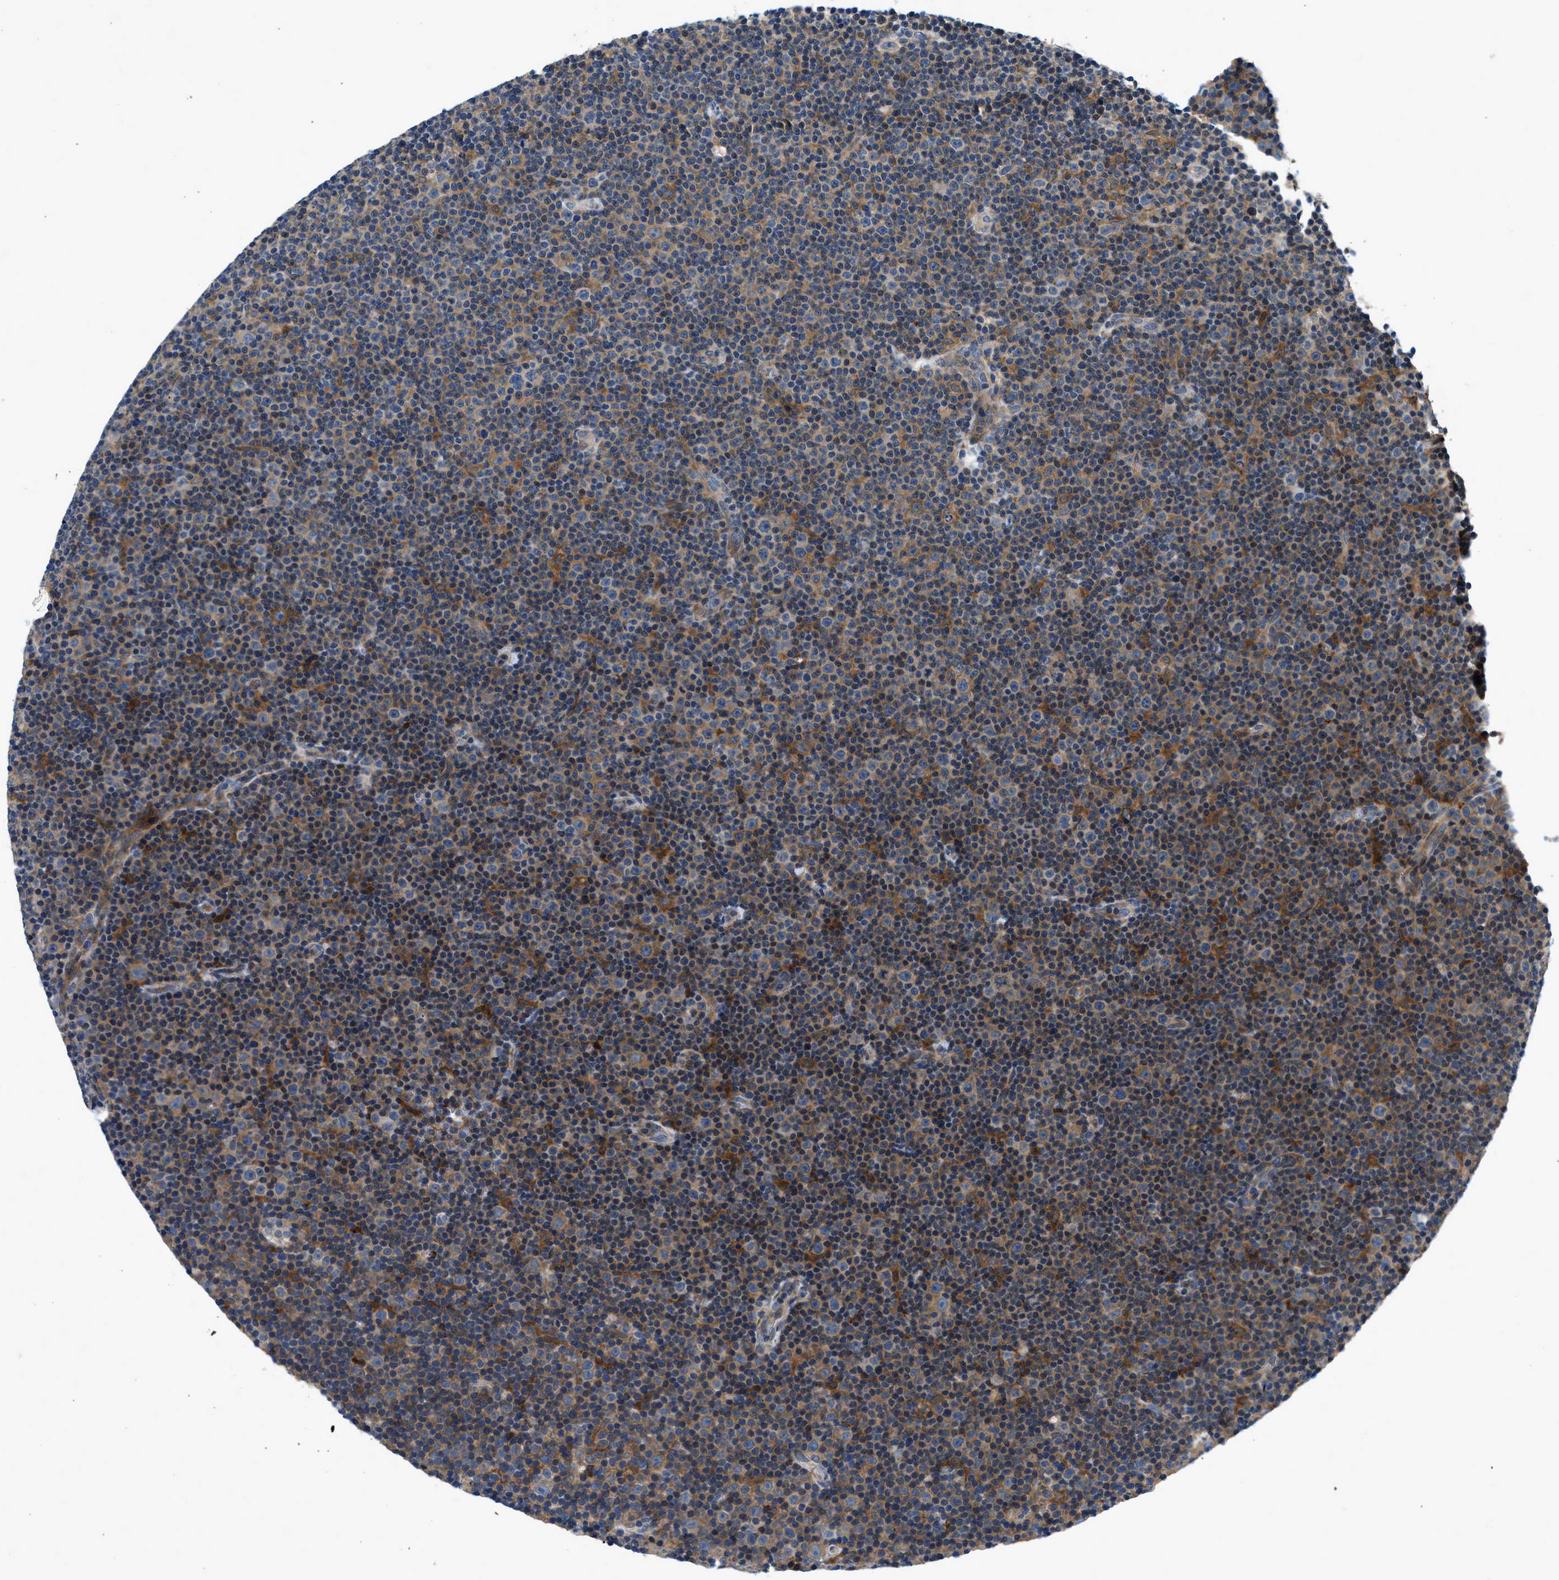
{"staining": {"intensity": "moderate", "quantity": ">75%", "location": "cytoplasmic/membranous"}, "tissue": "lymphoma", "cell_type": "Tumor cells", "image_type": "cancer", "snomed": [{"axis": "morphology", "description": "Malignant lymphoma, non-Hodgkin's type, Low grade"}, {"axis": "topography", "description": "Lymph node"}], "caption": "A medium amount of moderate cytoplasmic/membranous expression is present in approximately >75% of tumor cells in malignant lymphoma, non-Hodgkin's type (low-grade) tissue.", "gene": "LPIN2", "patient": {"sex": "female", "age": 67}}